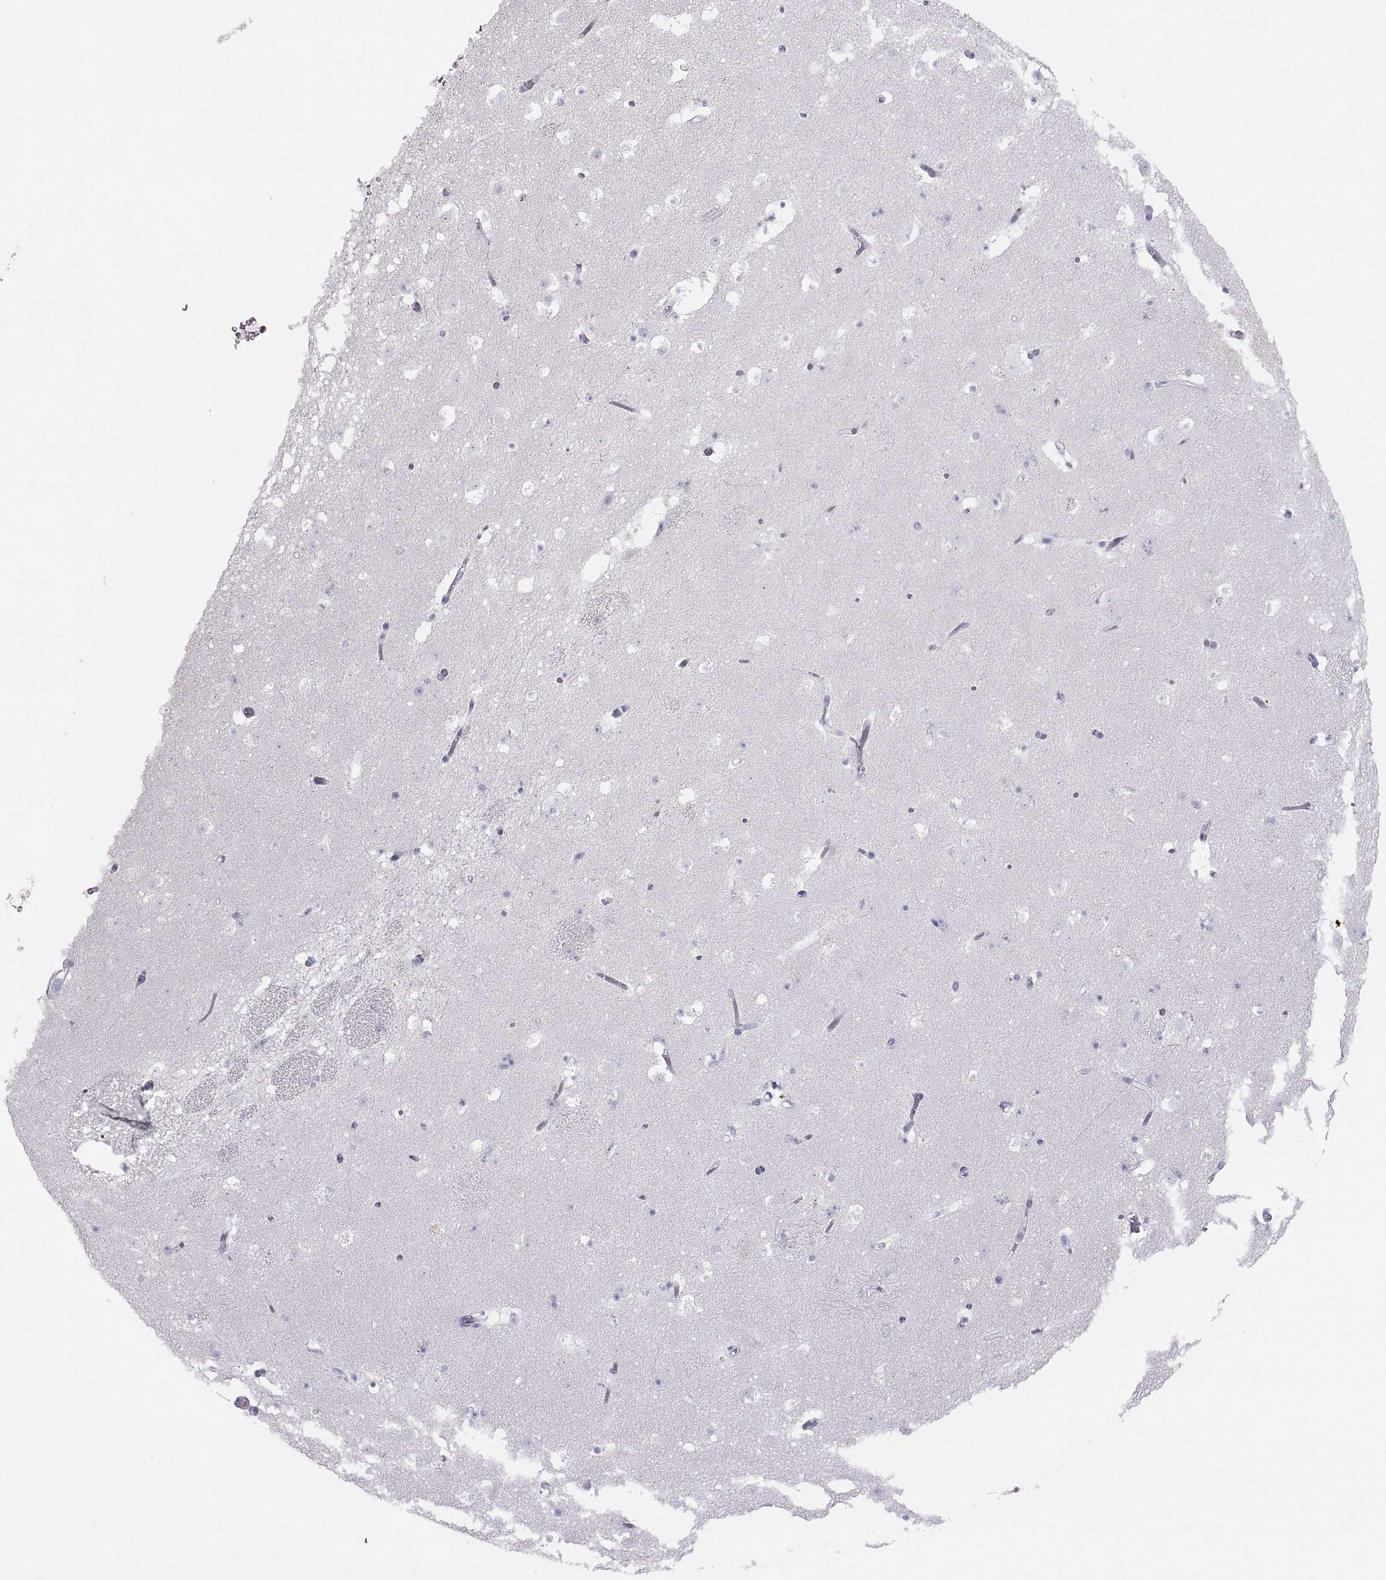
{"staining": {"intensity": "negative", "quantity": "none", "location": "none"}, "tissue": "caudate", "cell_type": "Glial cells", "image_type": "normal", "snomed": [{"axis": "morphology", "description": "Normal tissue, NOS"}, {"axis": "topography", "description": "Lateral ventricle wall"}], "caption": "Immunohistochemistry photomicrograph of normal caudate stained for a protein (brown), which displays no staining in glial cells. (DAB (3,3'-diaminobenzidine) immunohistochemistry (IHC) visualized using brightfield microscopy, high magnification).", "gene": "SEMG1", "patient": {"sex": "female", "age": 42}}